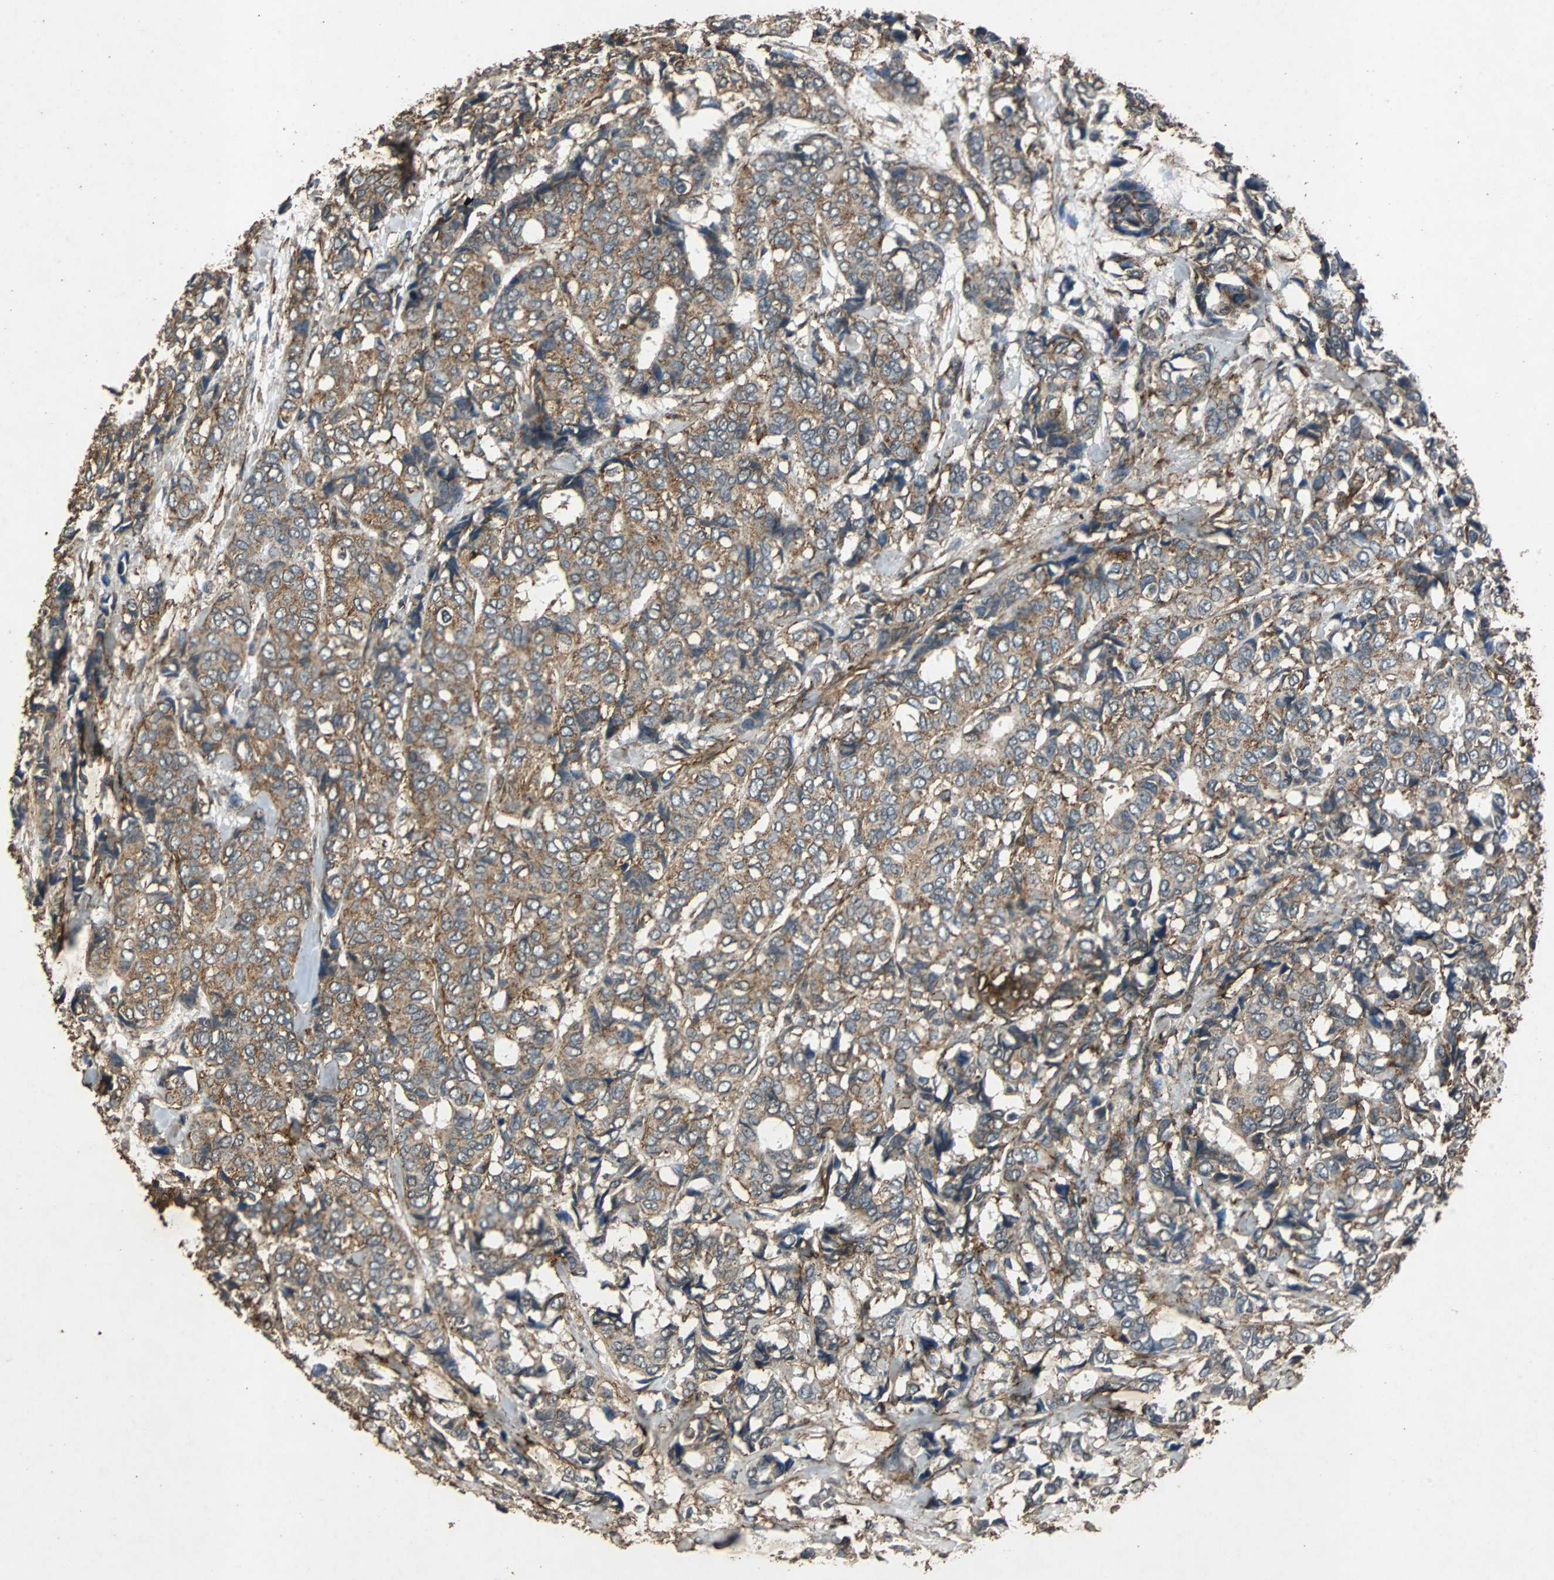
{"staining": {"intensity": "moderate", "quantity": ">75%", "location": "cytoplasmic/membranous"}, "tissue": "breast cancer", "cell_type": "Tumor cells", "image_type": "cancer", "snomed": [{"axis": "morphology", "description": "Duct carcinoma"}, {"axis": "topography", "description": "Breast"}], "caption": "A histopathology image showing moderate cytoplasmic/membranous expression in approximately >75% of tumor cells in infiltrating ductal carcinoma (breast), as visualized by brown immunohistochemical staining.", "gene": "NAA10", "patient": {"sex": "female", "age": 87}}